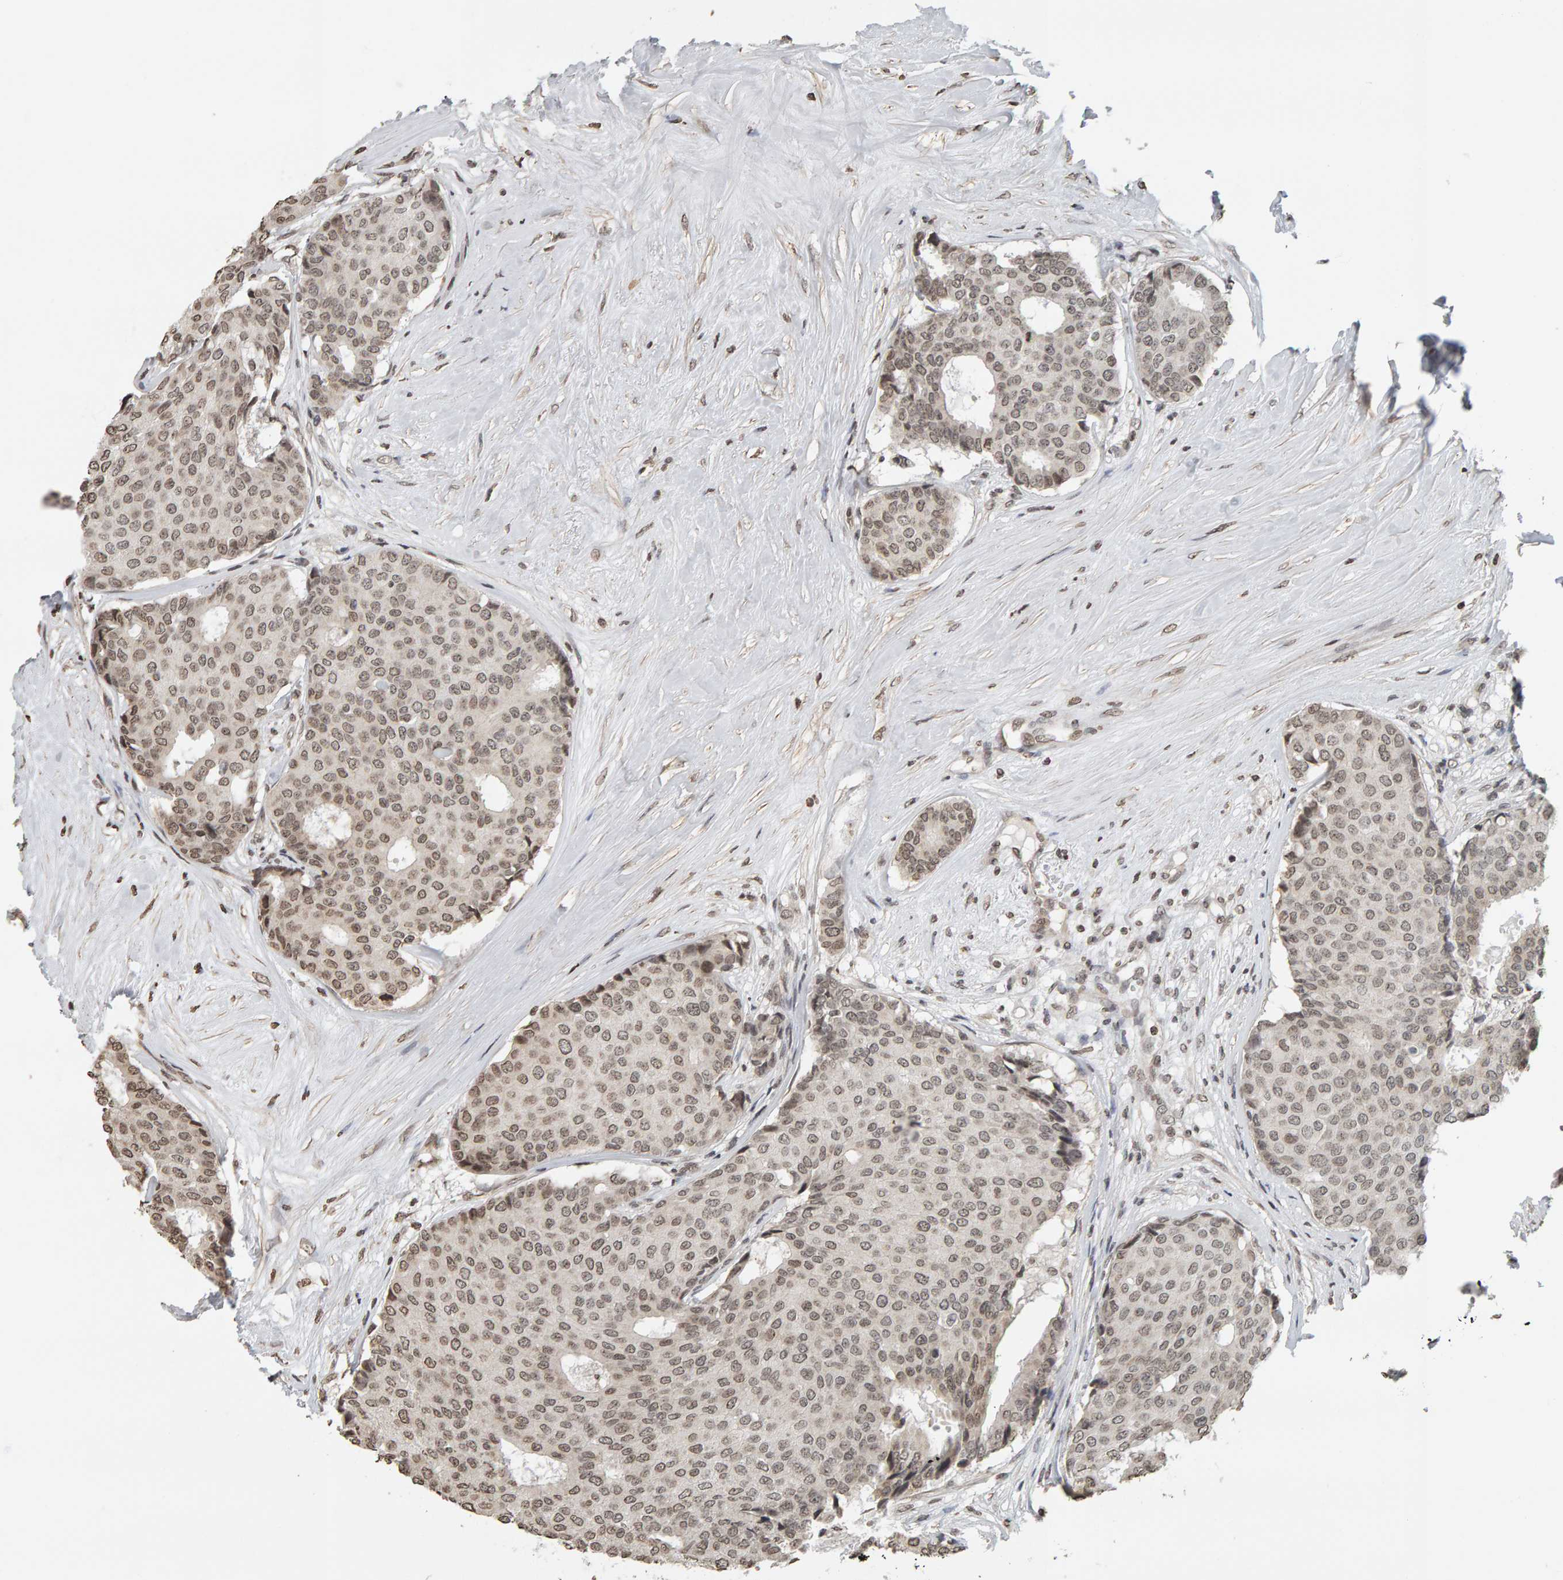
{"staining": {"intensity": "weak", "quantity": ">75%", "location": "nuclear"}, "tissue": "breast cancer", "cell_type": "Tumor cells", "image_type": "cancer", "snomed": [{"axis": "morphology", "description": "Duct carcinoma"}, {"axis": "topography", "description": "Breast"}], "caption": "Brown immunohistochemical staining in breast intraductal carcinoma exhibits weak nuclear expression in about >75% of tumor cells. (DAB (3,3'-diaminobenzidine) = brown stain, brightfield microscopy at high magnification).", "gene": "AFF4", "patient": {"sex": "female", "age": 75}}